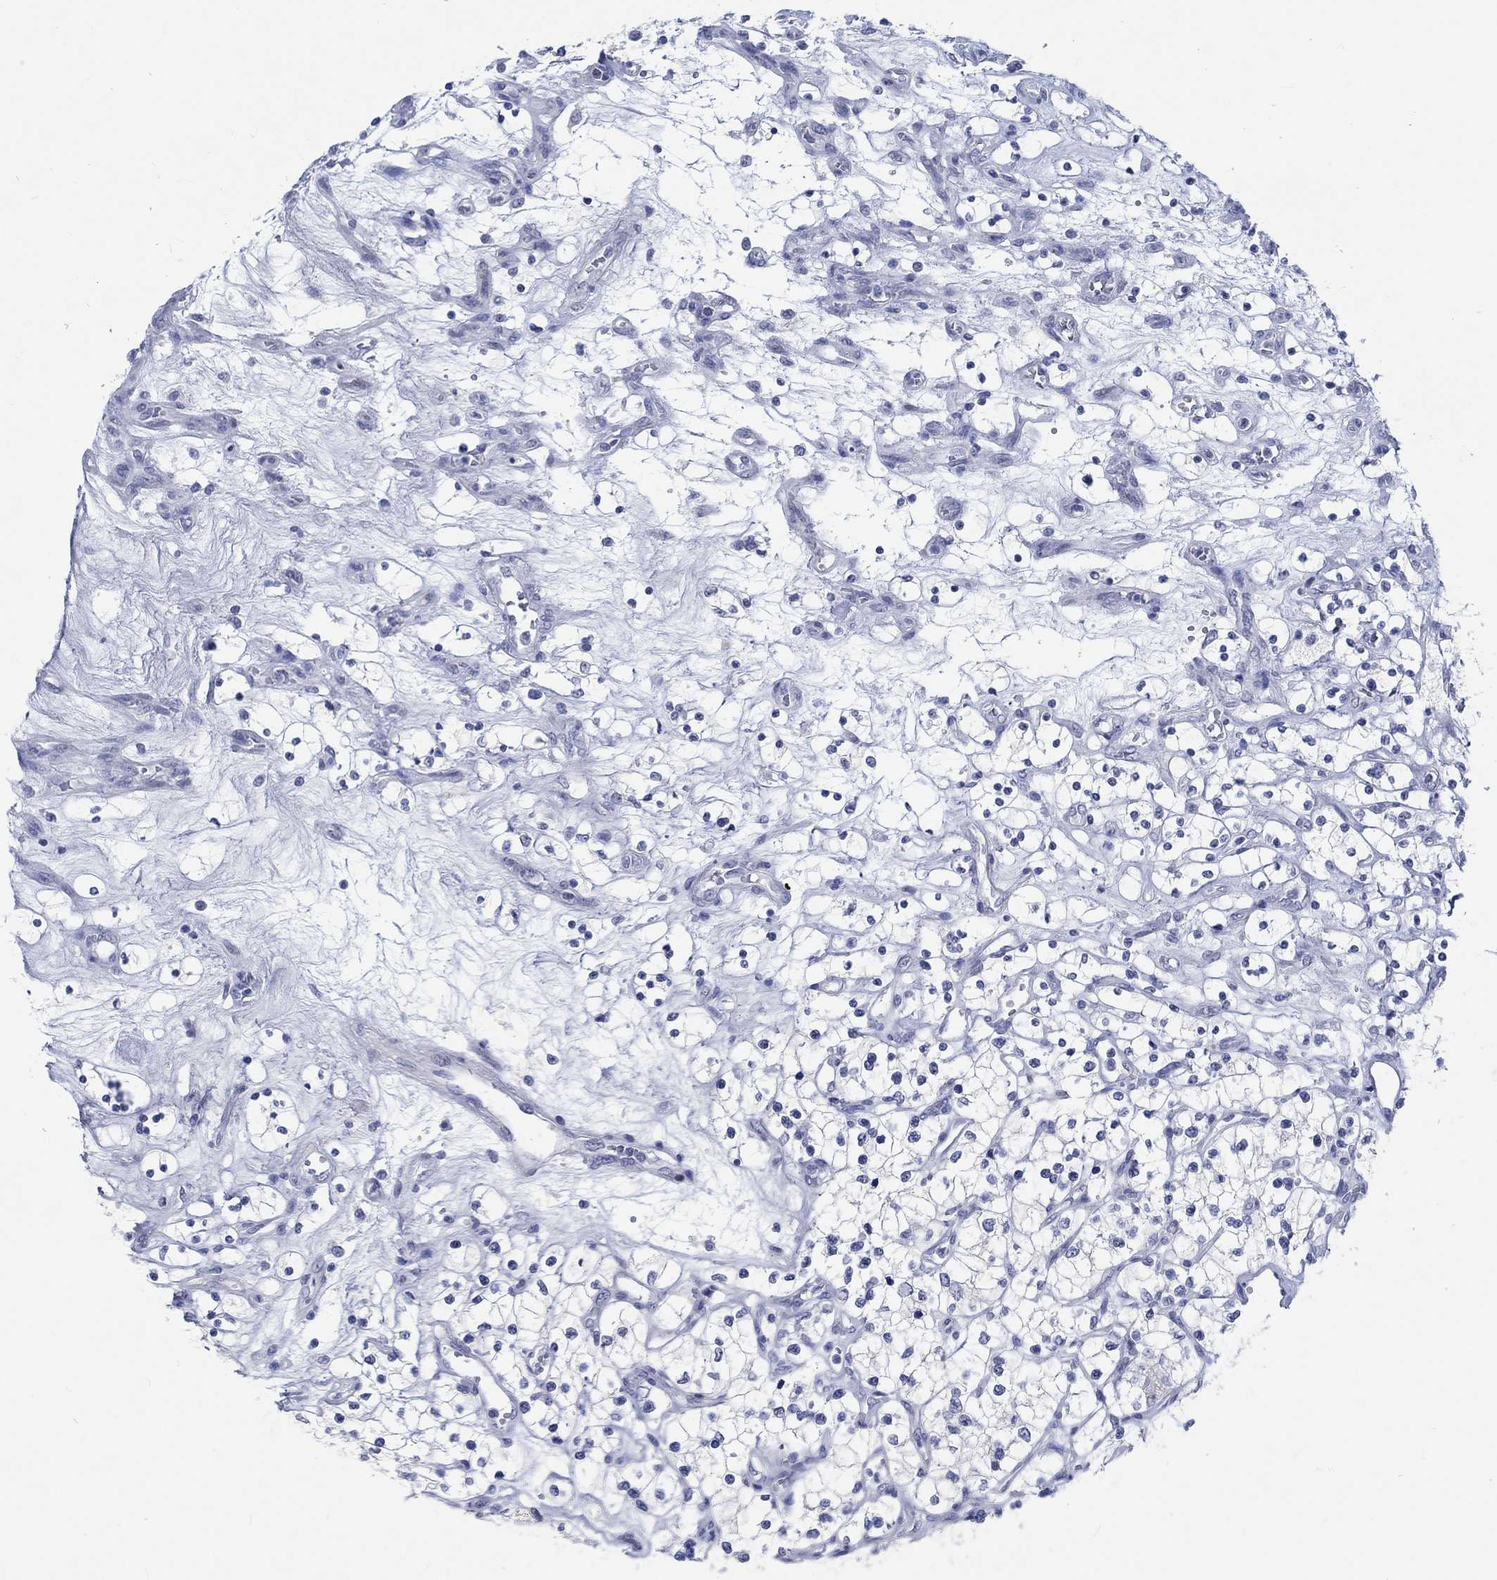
{"staining": {"intensity": "negative", "quantity": "none", "location": "none"}, "tissue": "renal cancer", "cell_type": "Tumor cells", "image_type": "cancer", "snomed": [{"axis": "morphology", "description": "Adenocarcinoma, NOS"}, {"axis": "topography", "description": "Kidney"}], "caption": "A photomicrograph of human renal adenocarcinoma is negative for staining in tumor cells.", "gene": "C4orf47", "patient": {"sex": "female", "age": 69}}